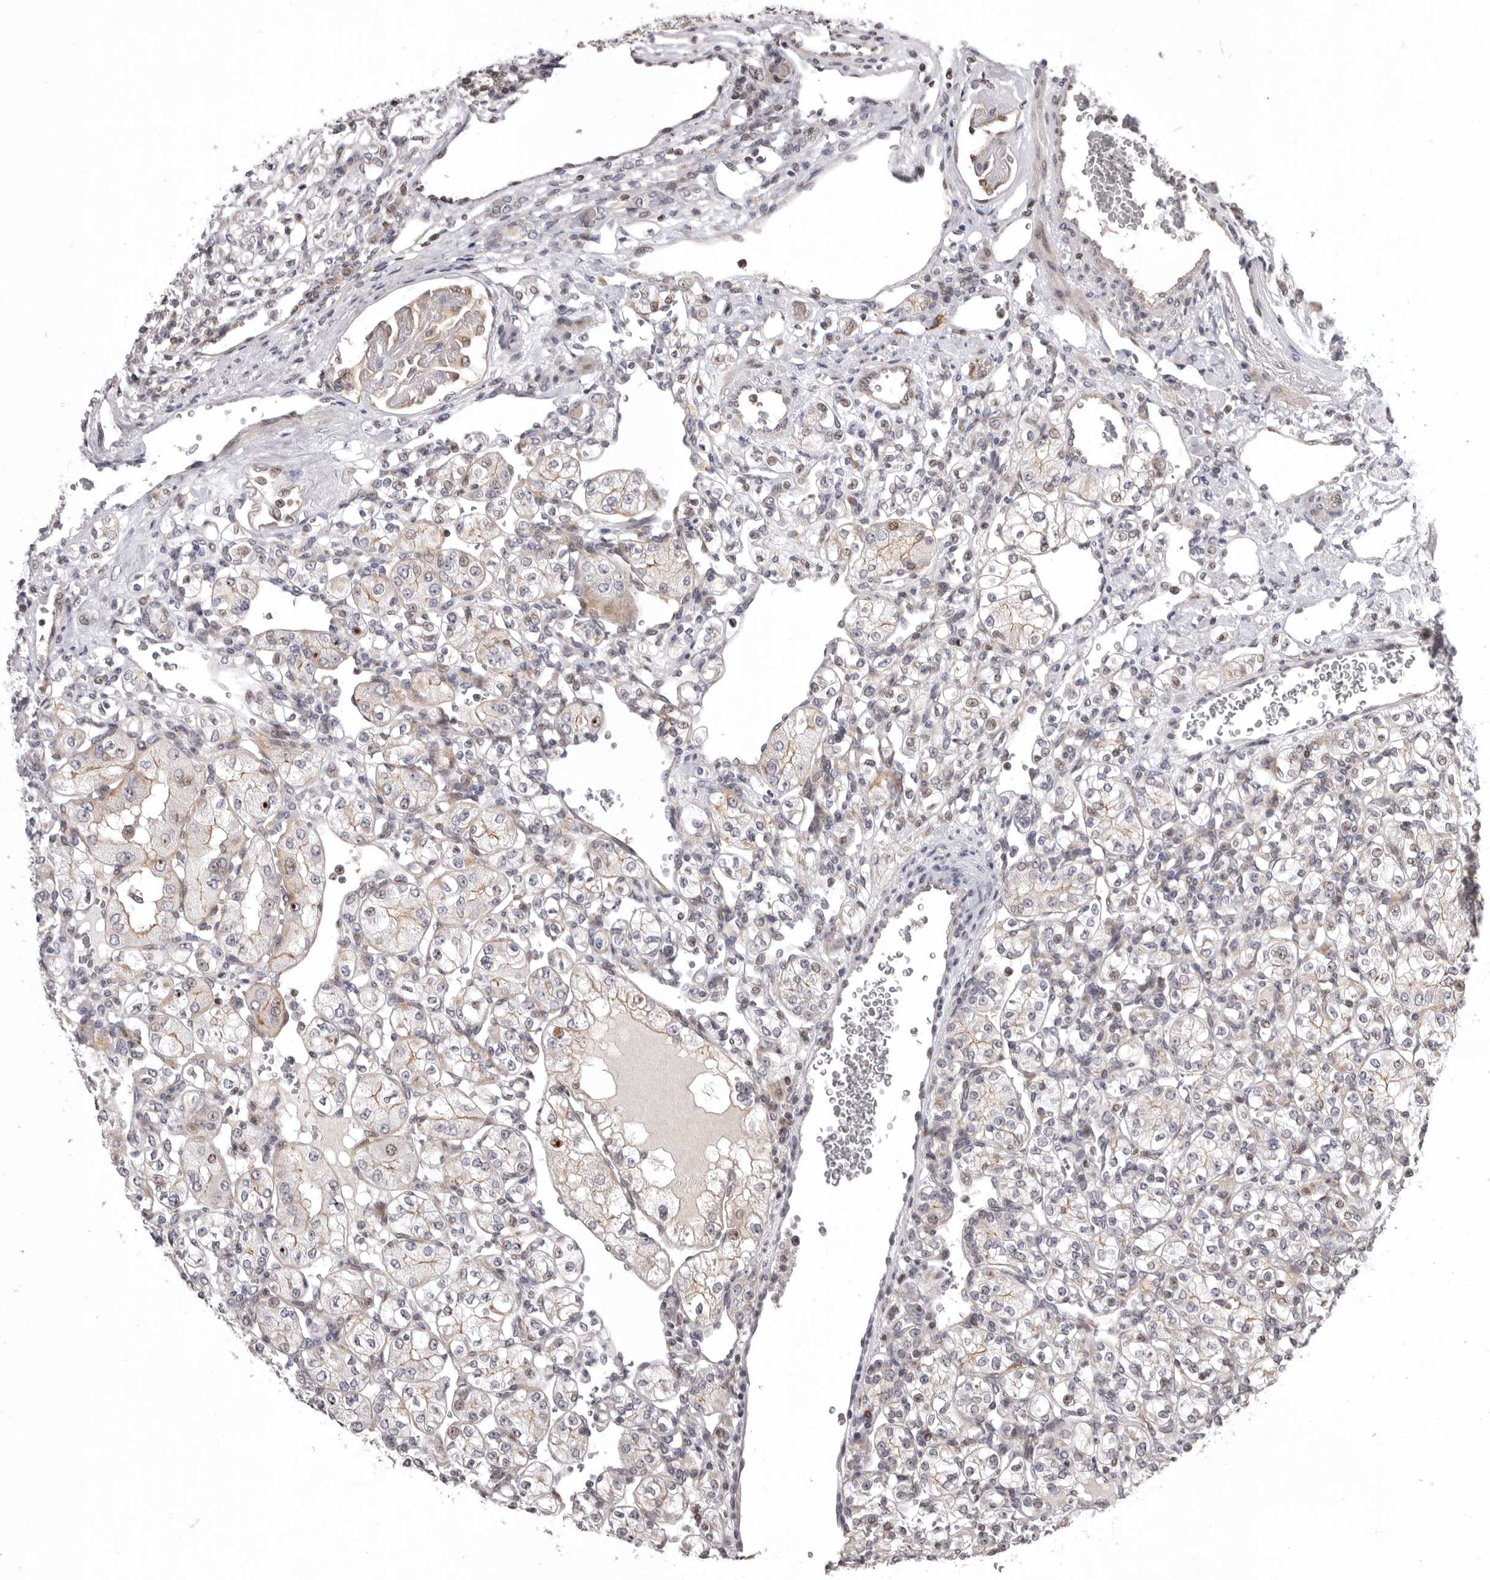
{"staining": {"intensity": "weak", "quantity": "25%-75%", "location": "nuclear"}, "tissue": "renal cancer", "cell_type": "Tumor cells", "image_type": "cancer", "snomed": [{"axis": "morphology", "description": "Adenocarcinoma, NOS"}, {"axis": "topography", "description": "Kidney"}], "caption": "Renal cancer stained with DAB (3,3'-diaminobenzidine) IHC displays low levels of weak nuclear expression in about 25%-75% of tumor cells. (Brightfield microscopy of DAB IHC at high magnification).", "gene": "AZIN1", "patient": {"sex": "male", "age": 77}}